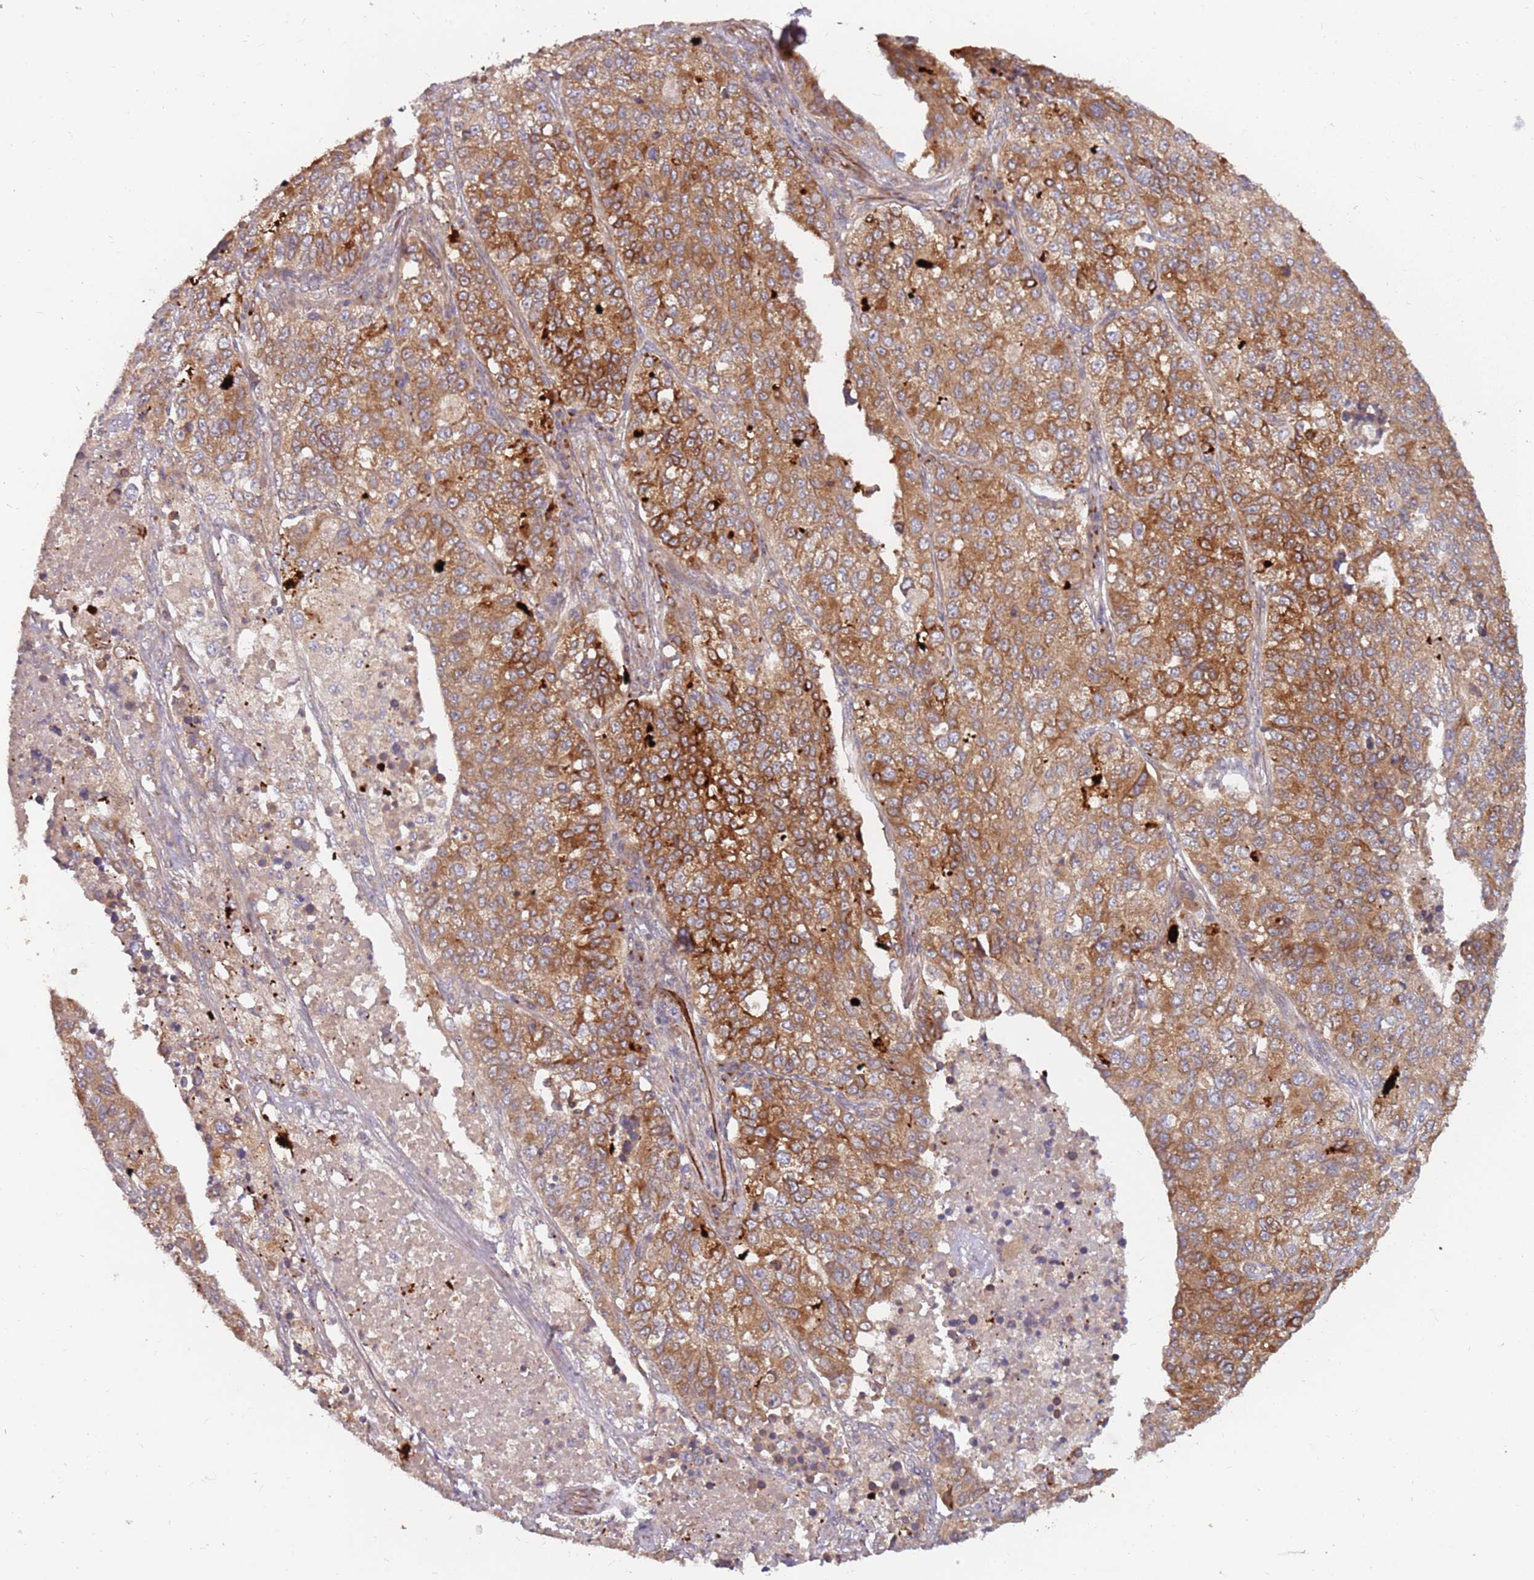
{"staining": {"intensity": "moderate", "quantity": ">75%", "location": "cytoplasmic/membranous"}, "tissue": "lung cancer", "cell_type": "Tumor cells", "image_type": "cancer", "snomed": [{"axis": "morphology", "description": "Adenocarcinoma, NOS"}, {"axis": "topography", "description": "Lung"}], "caption": "This photomicrograph shows IHC staining of human lung cancer (adenocarcinoma), with medium moderate cytoplasmic/membranous expression in approximately >75% of tumor cells.", "gene": "PLD6", "patient": {"sex": "male", "age": 49}}